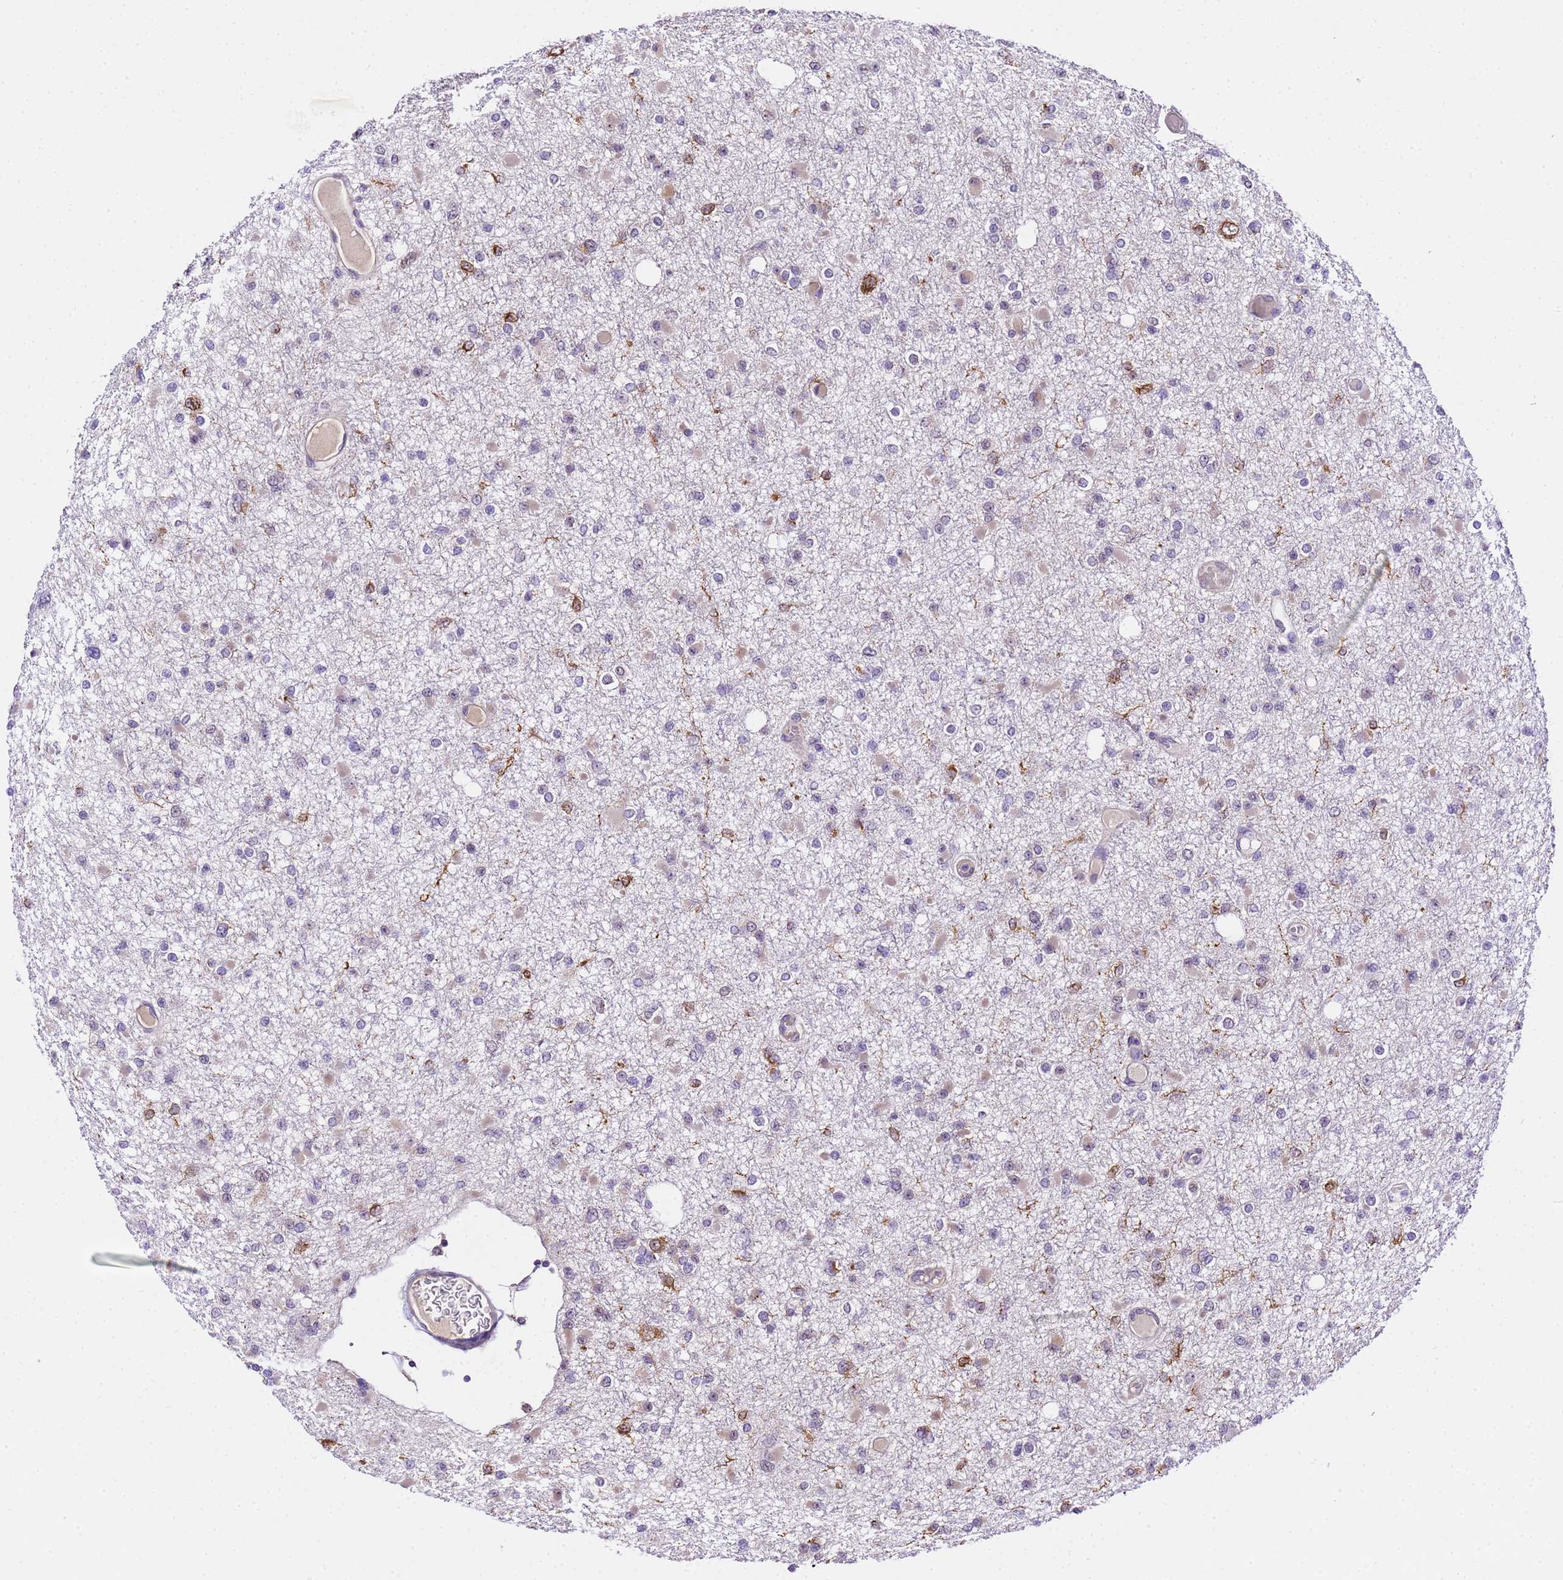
{"staining": {"intensity": "negative", "quantity": "none", "location": "none"}, "tissue": "glioma", "cell_type": "Tumor cells", "image_type": "cancer", "snomed": [{"axis": "morphology", "description": "Glioma, malignant, Low grade"}, {"axis": "topography", "description": "Brain"}], "caption": "This is an immunohistochemistry (IHC) image of human malignant low-grade glioma. There is no staining in tumor cells.", "gene": "SLX4IP", "patient": {"sex": "female", "age": 22}}